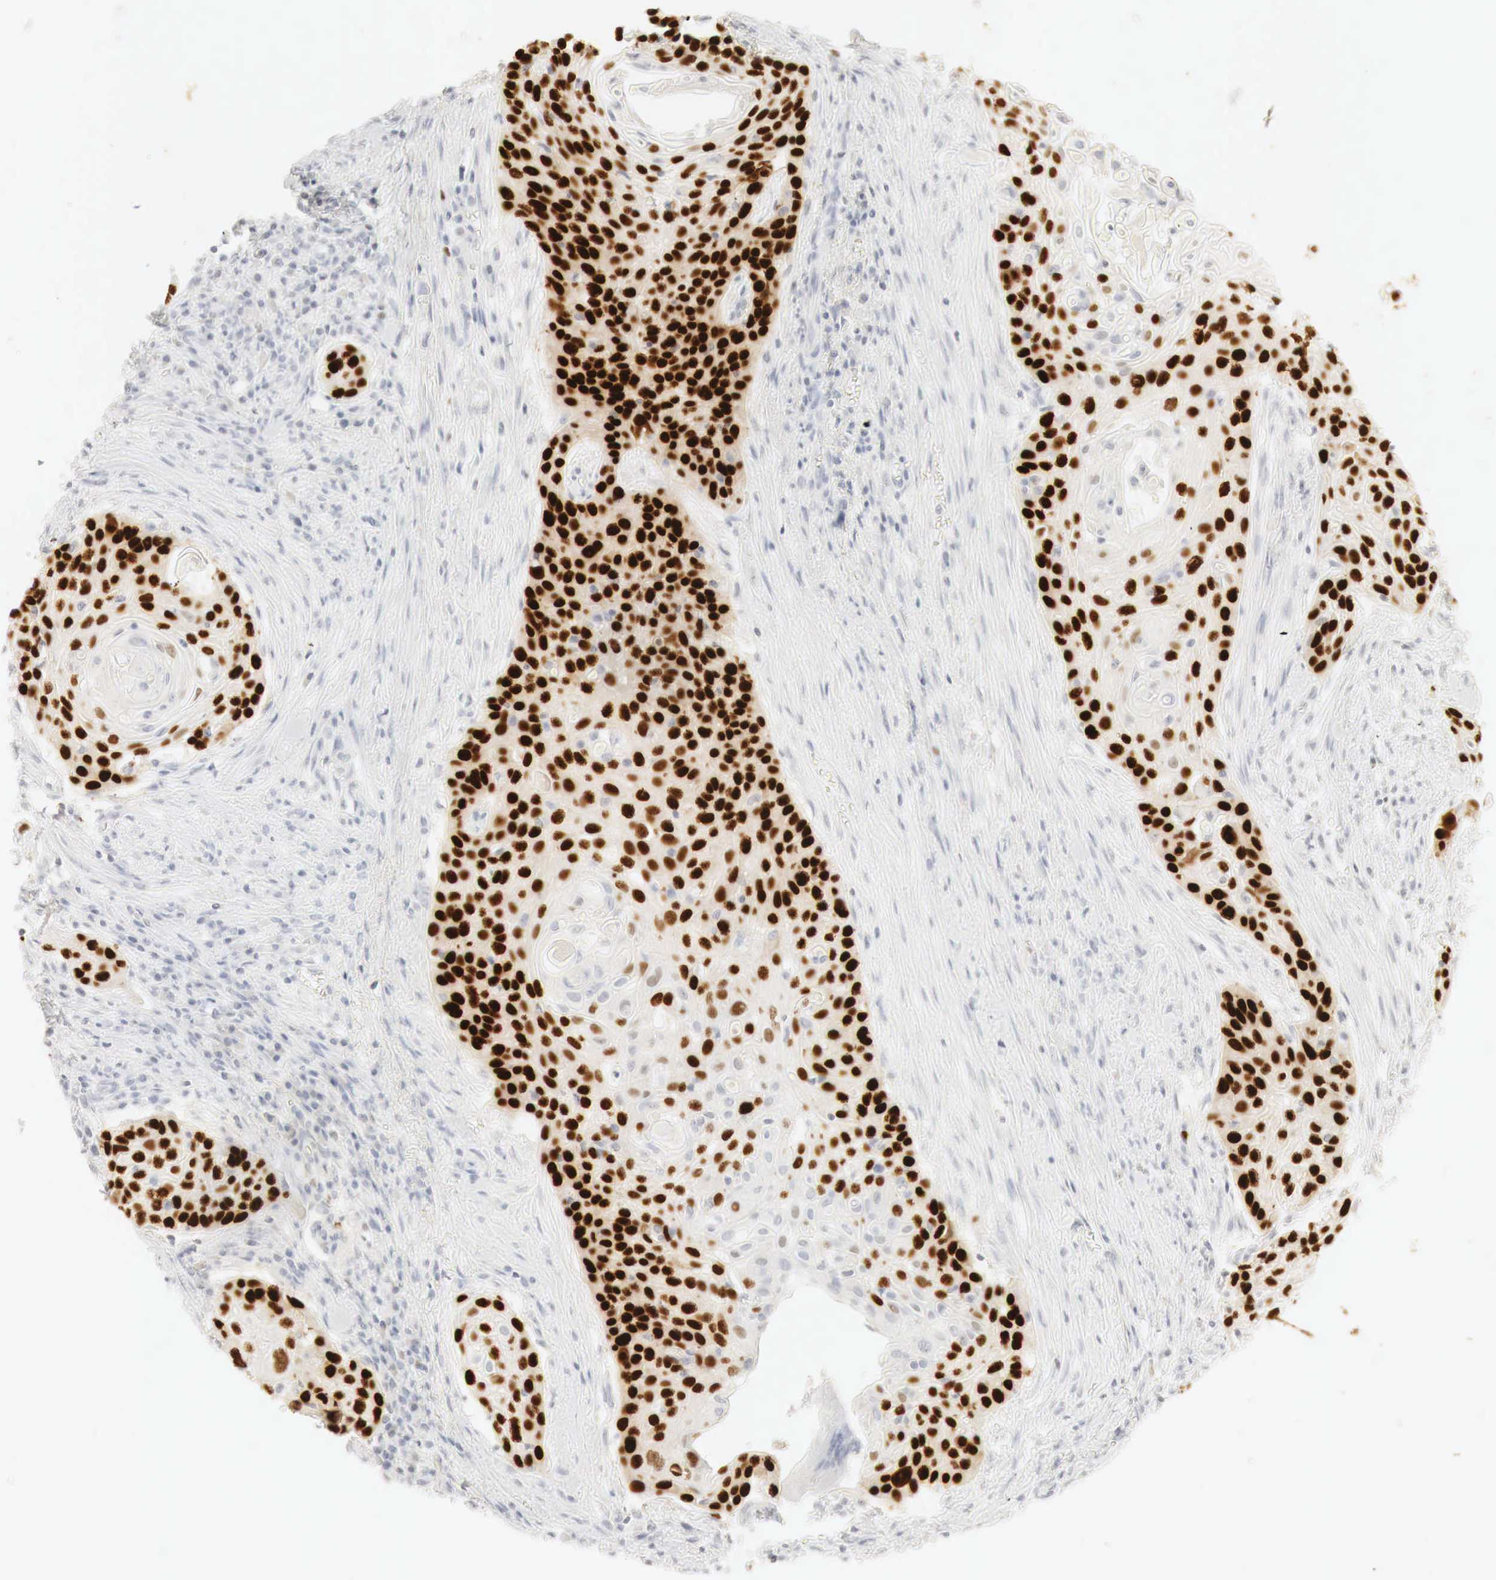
{"staining": {"intensity": "strong", "quantity": ">75%", "location": "nuclear"}, "tissue": "head and neck cancer", "cell_type": "Tumor cells", "image_type": "cancer", "snomed": [{"axis": "morphology", "description": "Squamous cell carcinoma, NOS"}, {"axis": "morphology", "description": "Squamous cell carcinoma, metastatic, NOS"}, {"axis": "topography", "description": "Lymph node"}, {"axis": "topography", "description": "Salivary gland"}, {"axis": "topography", "description": "Head-Neck"}], "caption": "Strong nuclear protein staining is present in about >75% of tumor cells in head and neck metastatic squamous cell carcinoma.", "gene": "TP63", "patient": {"sex": "female", "age": 74}}